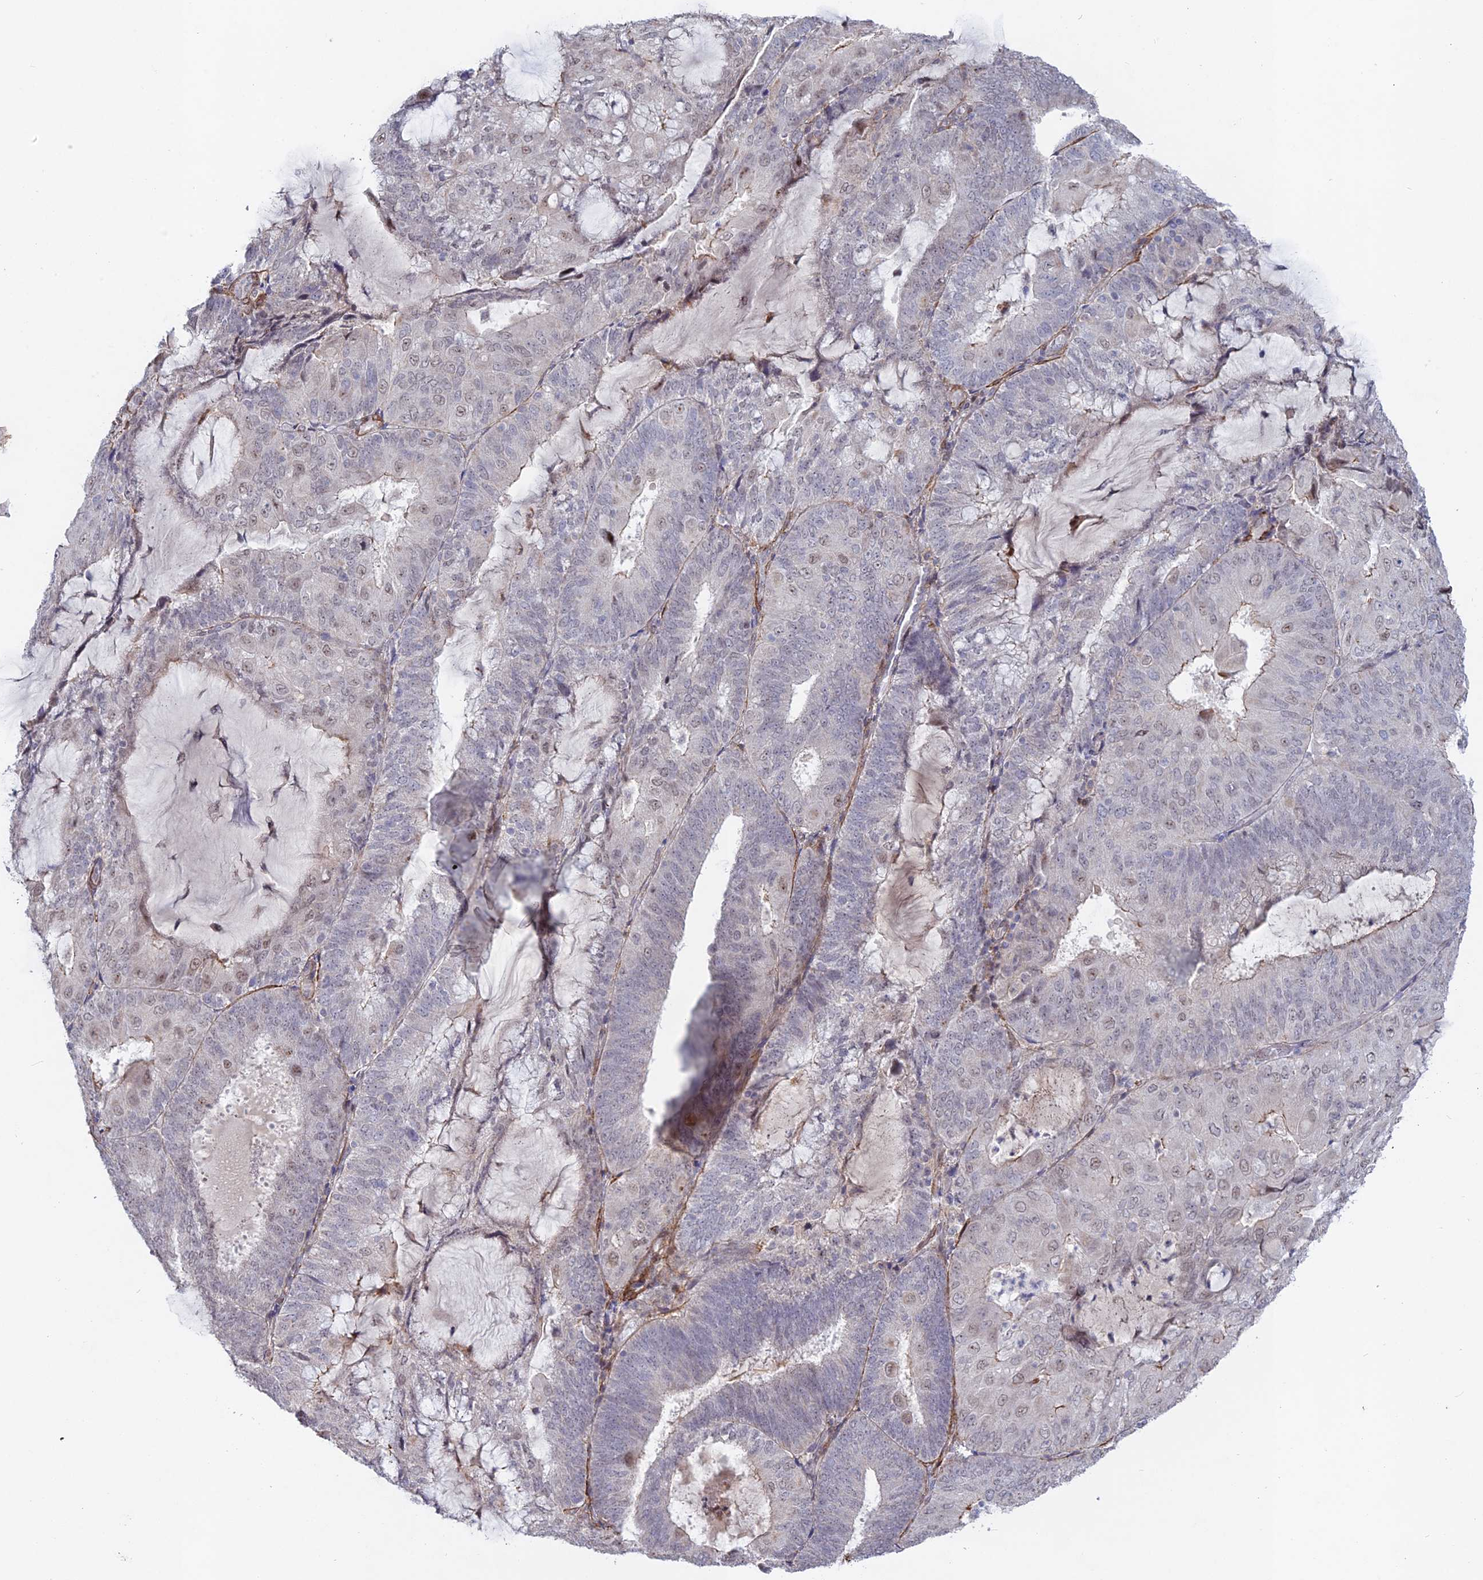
{"staining": {"intensity": "weak", "quantity": "<25%", "location": "nuclear"}, "tissue": "endometrial cancer", "cell_type": "Tumor cells", "image_type": "cancer", "snomed": [{"axis": "morphology", "description": "Adenocarcinoma, NOS"}, {"axis": "topography", "description": "Endometrium"}], "caption": "Immunohistochemistry (IHC) of endometrial adenocarcinoma demonstrates no staining in tumor cells.", "gene": "CCDC154", "patient": {"sex": "female", "age": 81}}